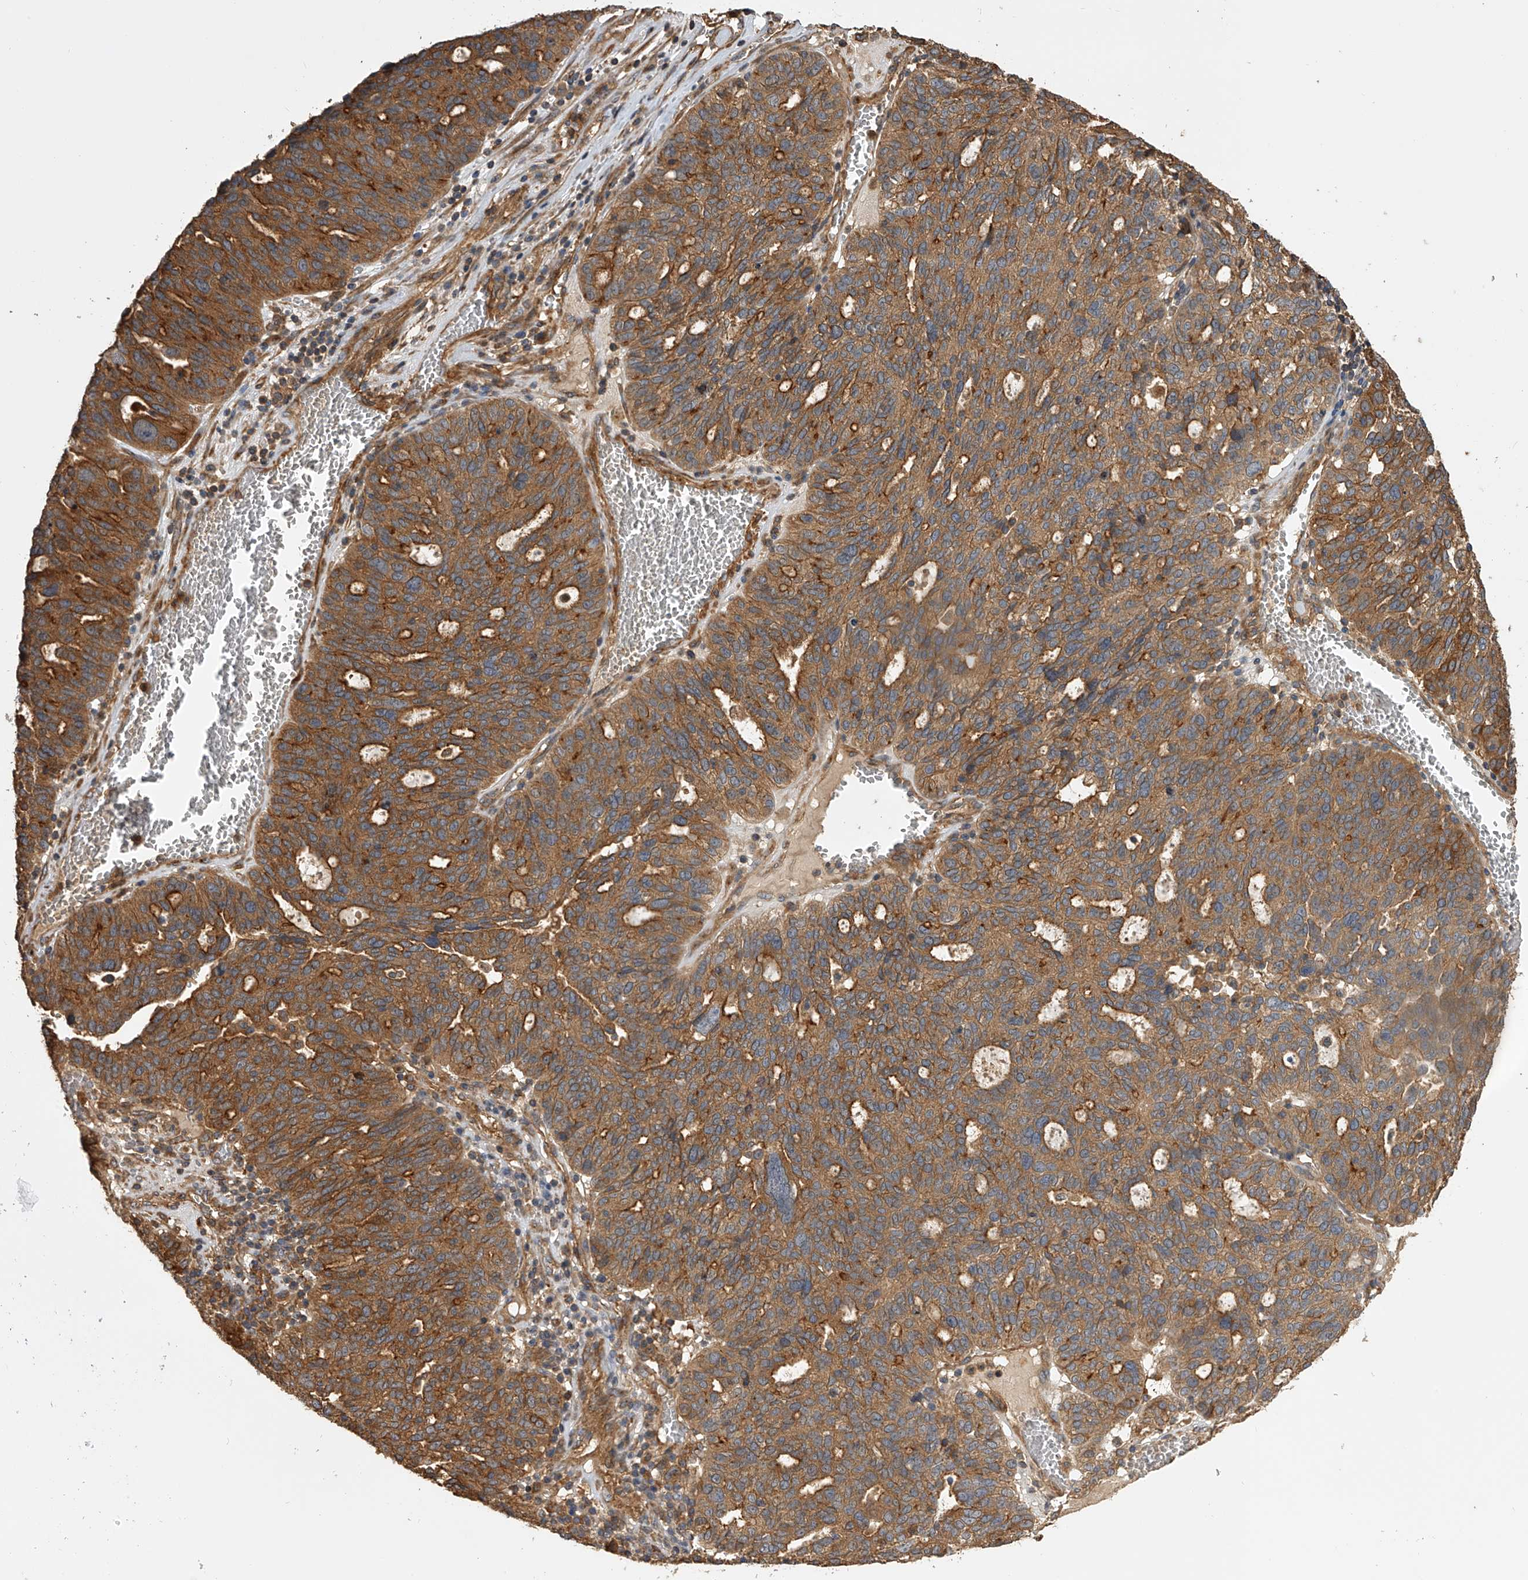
{"staining": {"intensity": "moderate", "quantity": ">75%", "location": "cytoplasmic/membranous"}, "tissue": "ovarian cancer", "cell_type": "Tumor cells", "image_type": "cancer", "snomed": [{"axis": "morphology", "description": "Cystadenocarcinoma, serous, NOS"}, {"axis": "topography", "description": "Ovary"}], "caption": "Serous cystadenocarcinoma (ovarian) stained with immunohistochemistry (IHC) exhibits moderate cytoplasmic/membranous expression in approximately >75% of tumor cells. Using DAB (3,3'-diaminobenzidine) (brown) and hematoxylin (blue) stains, captured at high magnification using brightfield microscopy.", "gene": "PTPRA", "patient": {"sex": "female", "age": 59}}